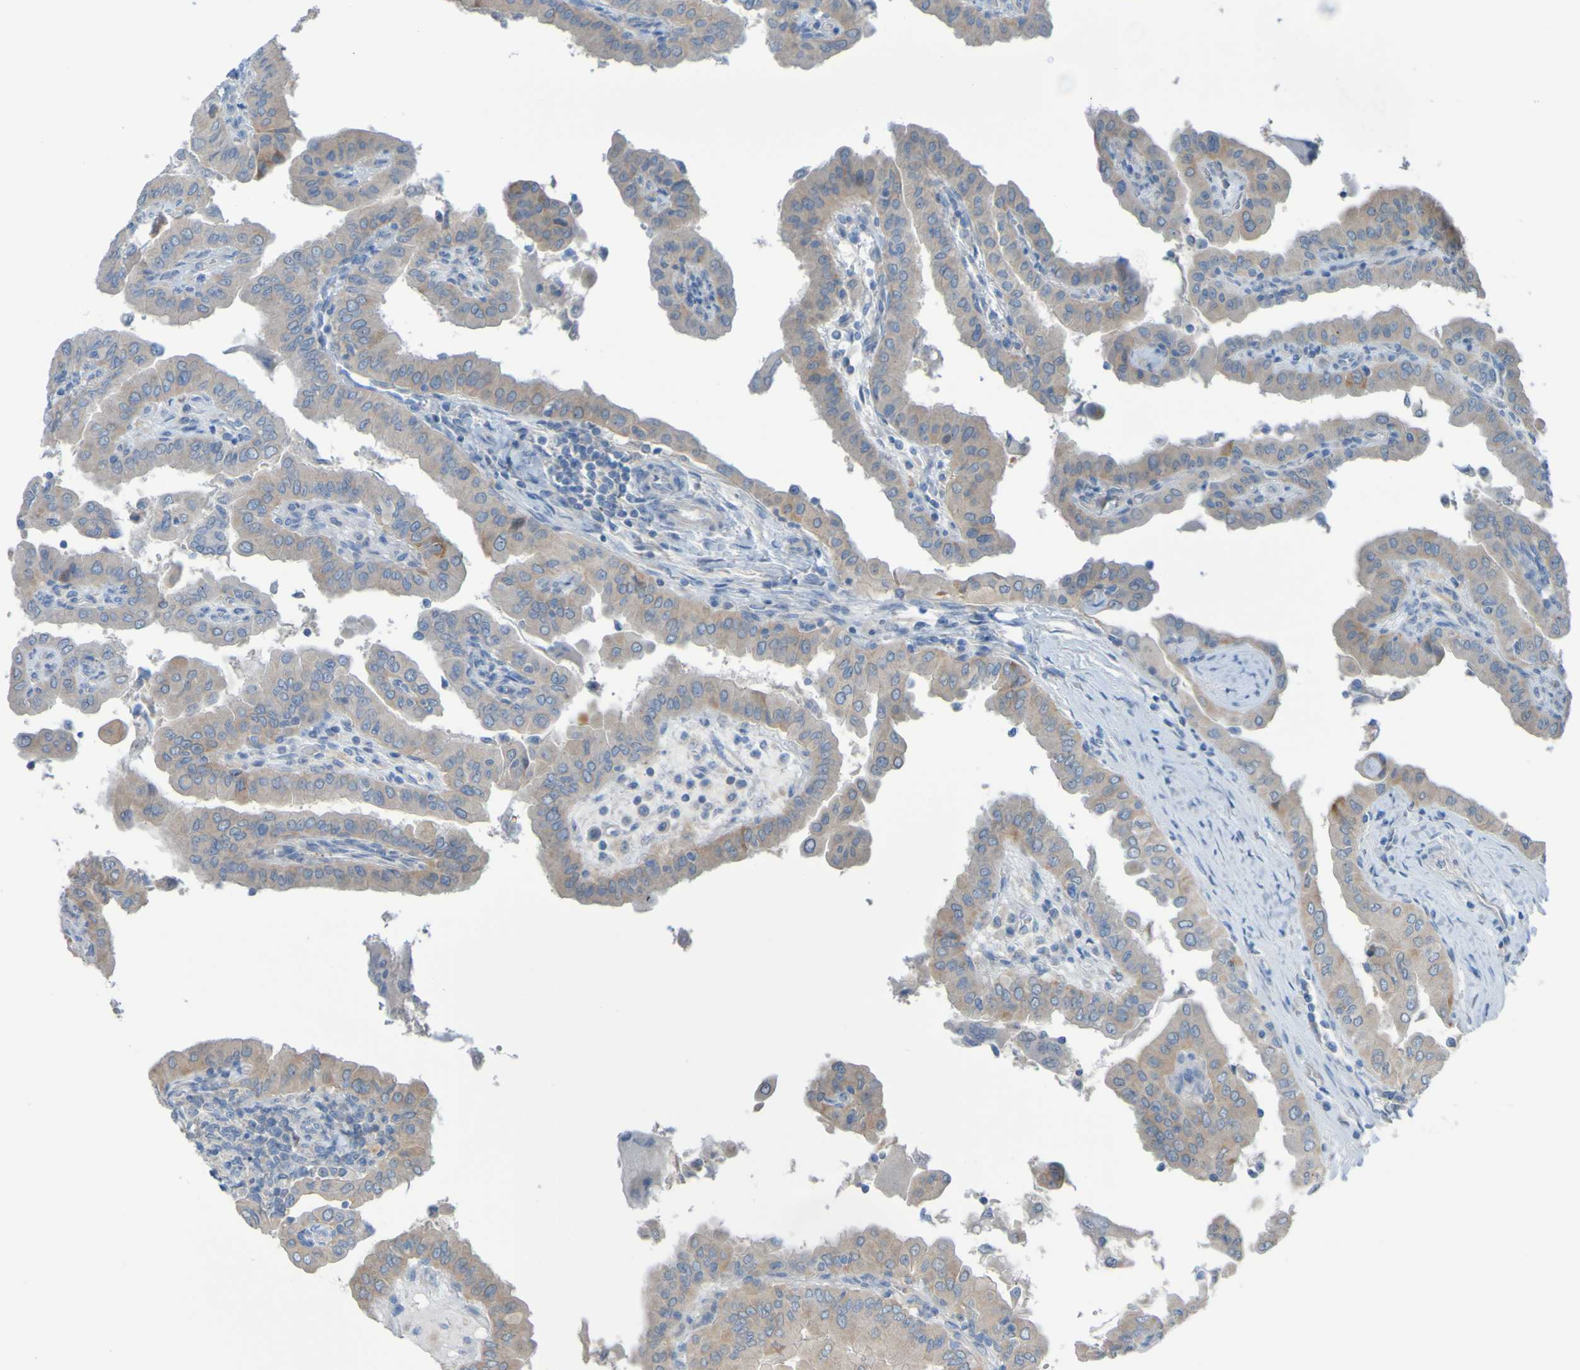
{"staining": {"intensity": "weak", "quantity": ">75%", "location": "cytoplasmic/membranous"}, "tissue": "thyroid cancer", "cell_type": "Tumor cells", "image_type": "cancer", "snomed": [{"axis": "morphology", "description": "Papillary adenocarcinoma, NOS"}, {"axis": "topography", "description": "Thyroid gland"}], "caption": "A brown stain highlights weak cytoplasmic/membranous positivity of a protein in thyroid cancer (papillary adenocarcinoma) tumor cells.", "gene": "NPRL3", "patient": {"sex": "male", "age": 33}}